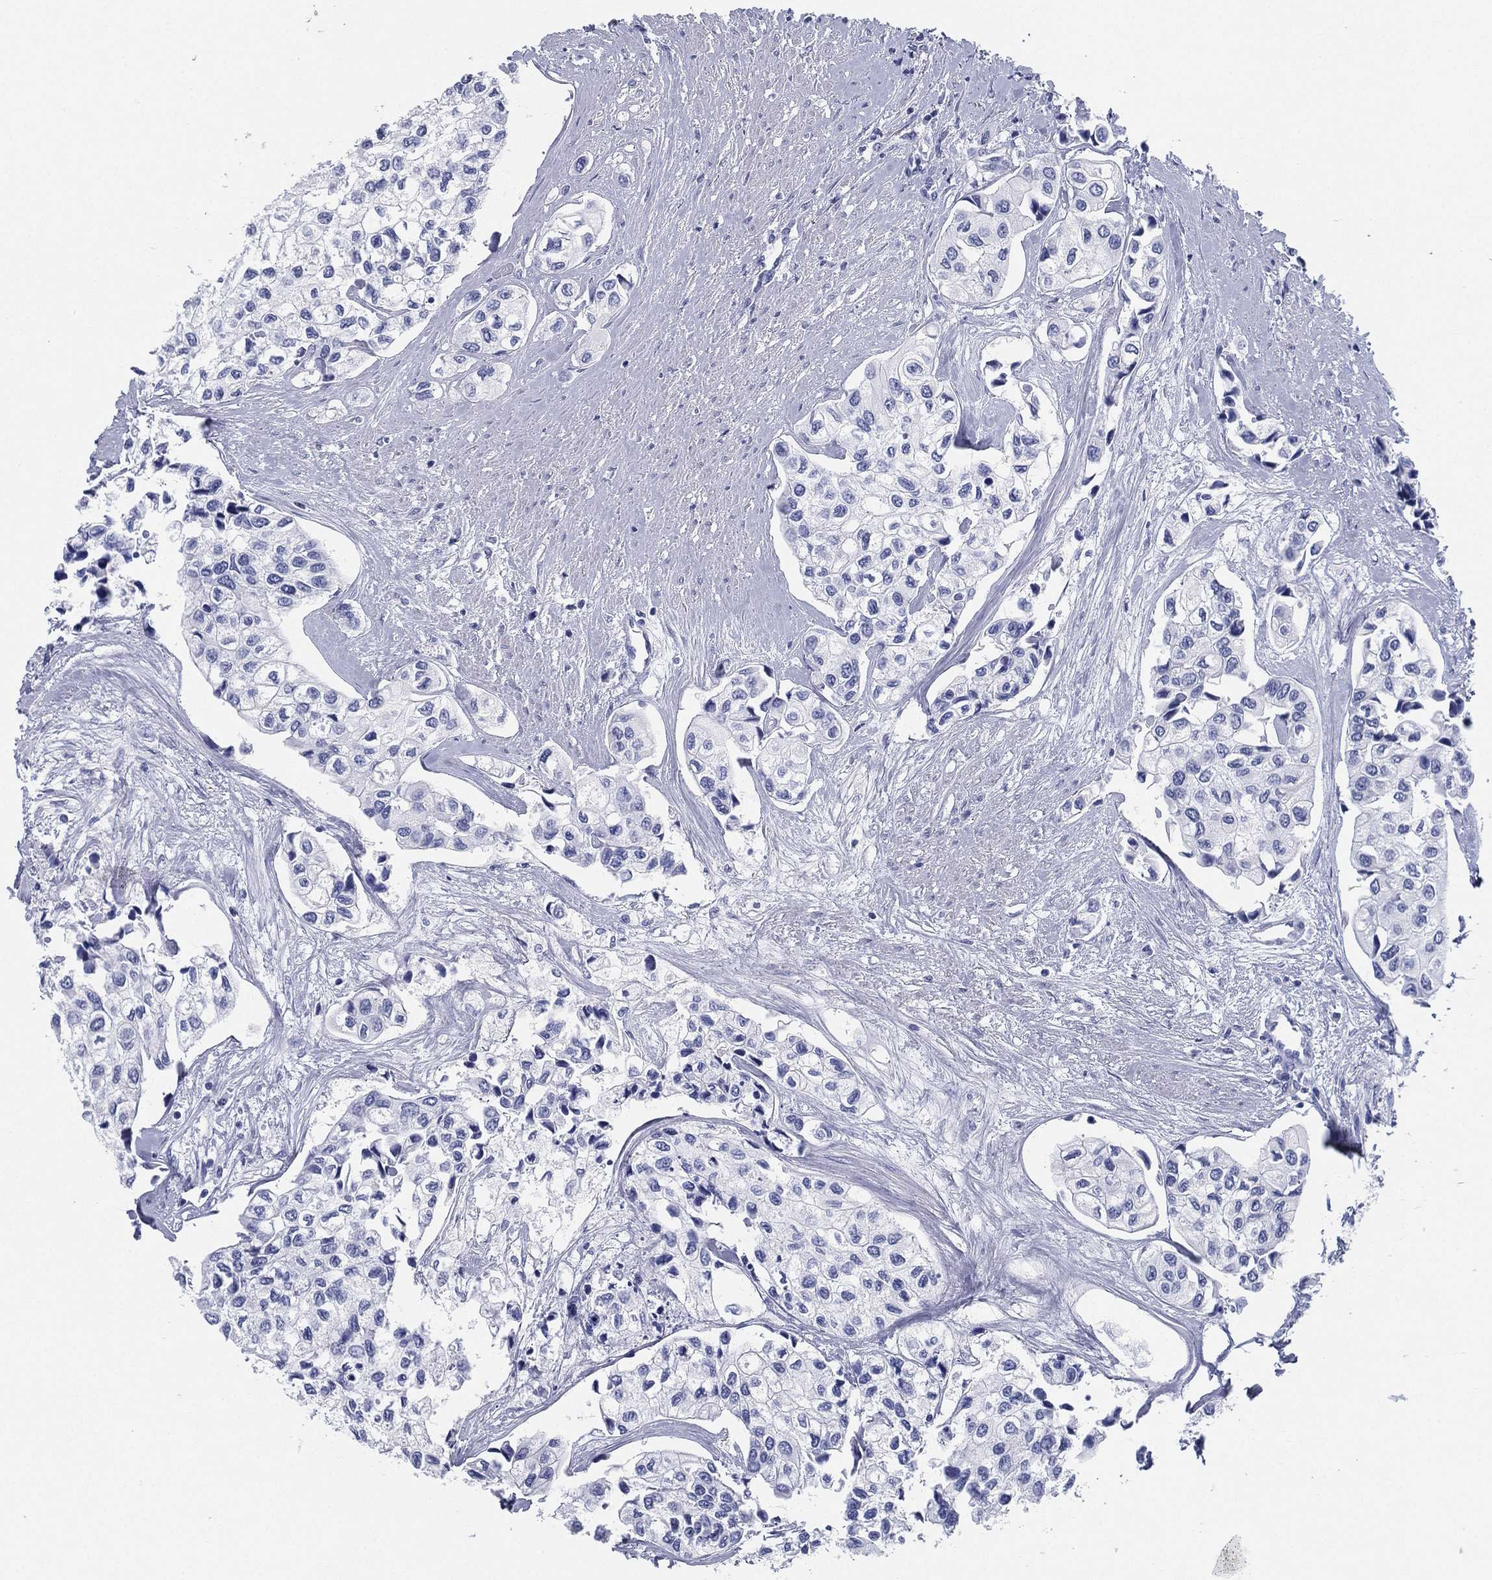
{"staining": {"intensity": "negative", "quantity": "none", "location": "none"}, "tissue": "urothelial cancer", "cell_type": "Tumor cells", "image_type": "cancer", "snomed": [{"axis": "morphology", "description": "Urothelial carcinoma, High grade"}, {"axis": "topography", "description": "Urinary bladder"}], "caption": "DAB immunohistochemical staining of human urothelial carcinoma (high-grade) exhibits no significant positivity in tumor cells. (Stains: DAB IHC with hematoxylin counter stain, Microscopy: brightfield microscopy at high magnification).", "gene": "ATP1B2", "patient": {"sex": "male", "age": 73}}